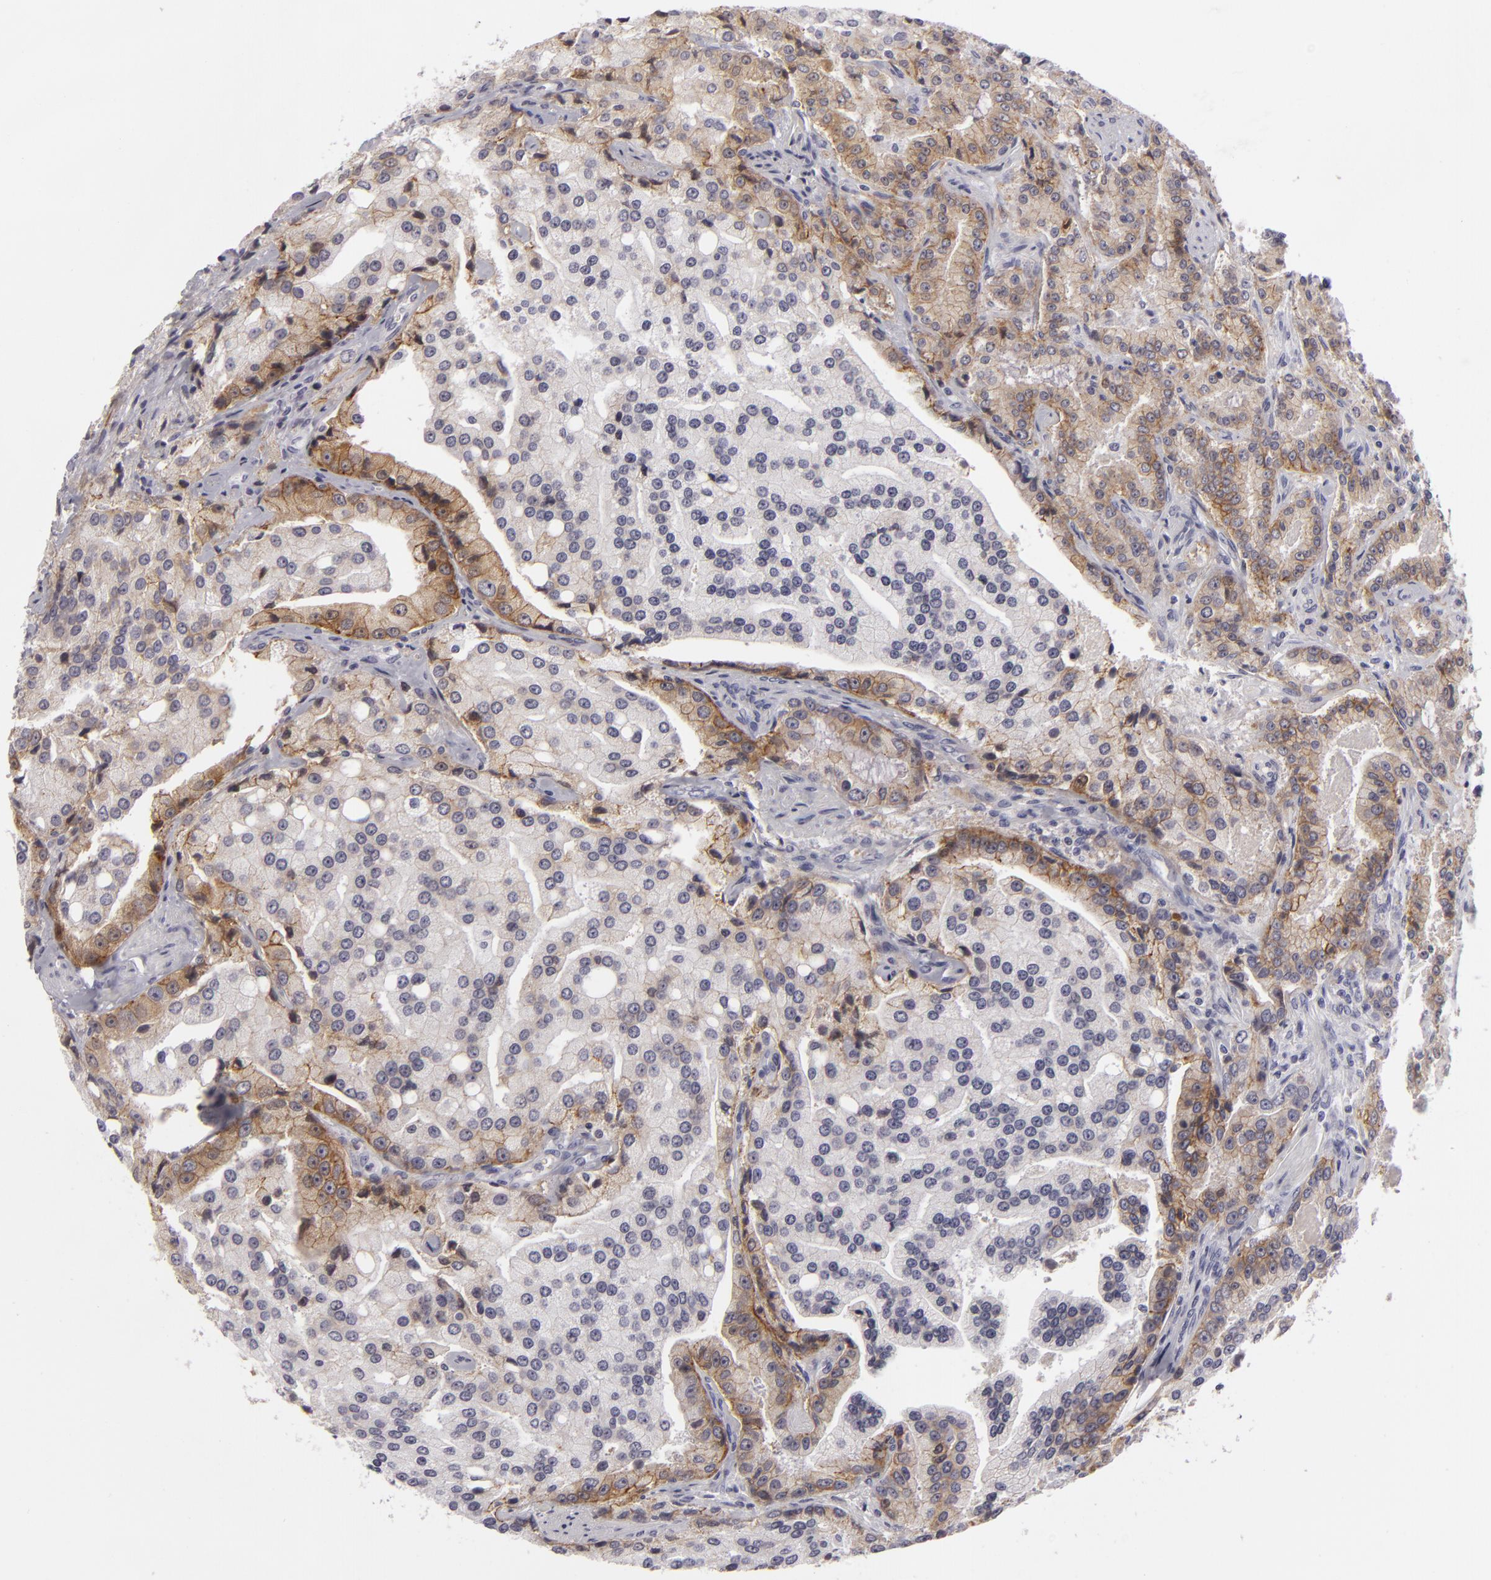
{"staining": {"intensity": "moderate", "quantity": "<25%", "location": "cytoplasmic/membranous"}, "tissue": "prostate cancer", "cell_type": "Tumor cells", "image_type": "cancer", "snomed": [{"axis": "morphology", "description": "Adenocarcinoma, Medium grade"}, {"axis": "topography", "description": "Prostate"}], "caption": "This micrograph exhibits immunohistochemistry (IHC) staining of prostate cancer (medium-grade adenocarcinoma), with low moderate cytoplasmic/membranous positivity in approximately <25% of tumor cells.", "gene": "JUP", "patient": {"sex": "male", "age": 72}}